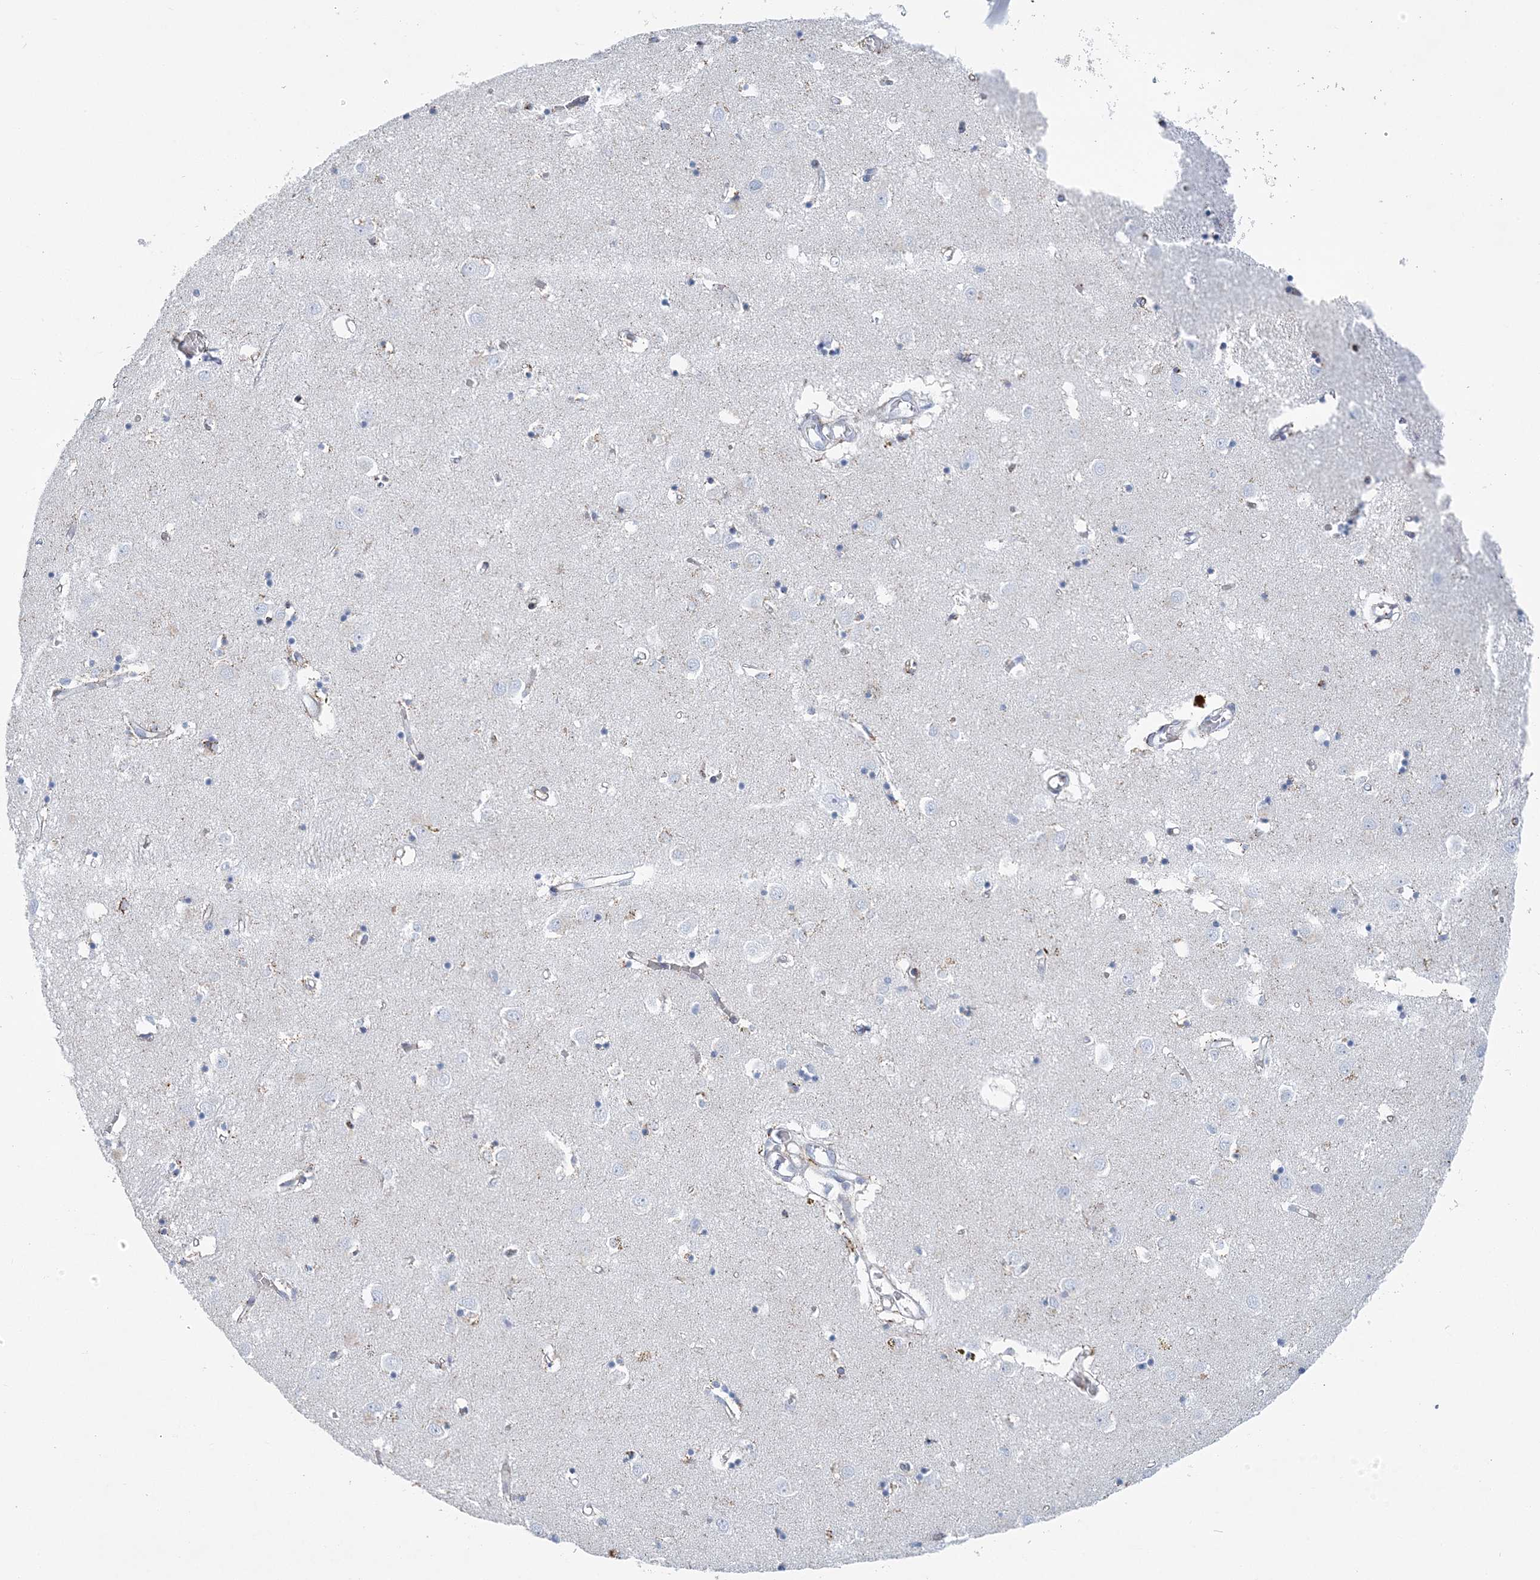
{"staining": {"intensity": "negative", "quantity": "none", "location": "none"}, "tissue": "caudate", "cell_type": "Glial cells", "image_type": "normal", "snomed": [{"axis": "morphology", "description": "Normal tissue, NOS"}, {"axis": "topography", "description": "Lateral ventricle wall"}], "caption": "Immunohistochemistry of unremarkable caudate displays no staining in glial cells.", "gene": "NKX6", "patient": {"sex": "male", "age": 70}}